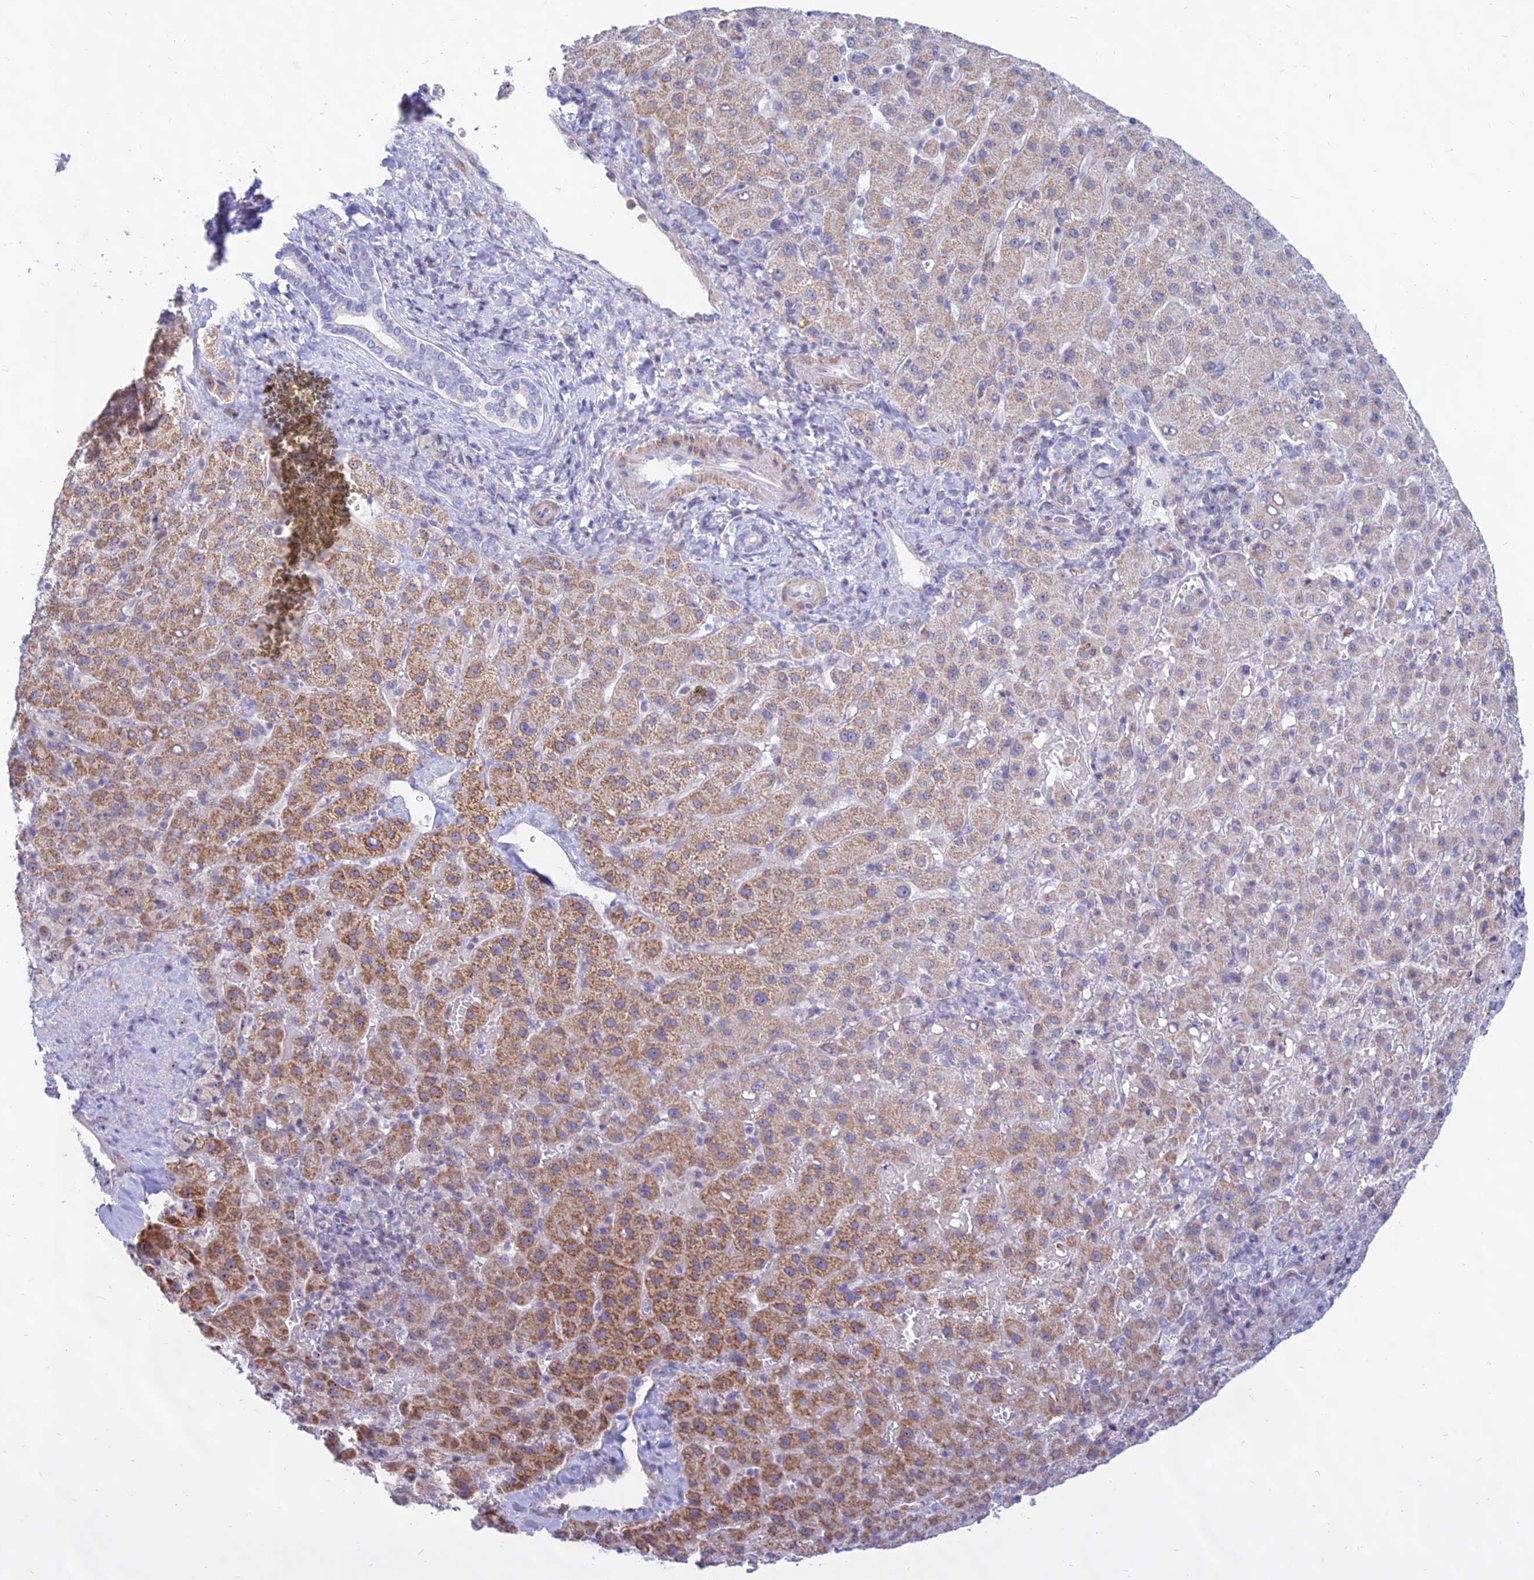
{"staining": {"intensity": "moderate", "quantity": "25%-75%", "location": "cytoplasmic/membranous,nuclear"}, "tissue": "liver cancer", "cell_type": "Tumor cells", "image_type": "cancer", "snomed": [{"axis": "morphology", "description": "Carcinoma, Hepatocellular, NOS"}, {"axis": "topography", "description": "Liver"}], "caption": "Brown immunohistochemical staining in human hepatocellular carcinoma (liver) shows moderate cytoplasmic/membranous and nuclear positivity in about 25%-75% of tumor cells.", "gene": "KRR1", "patient": {"sex": "female", "age": 58}}